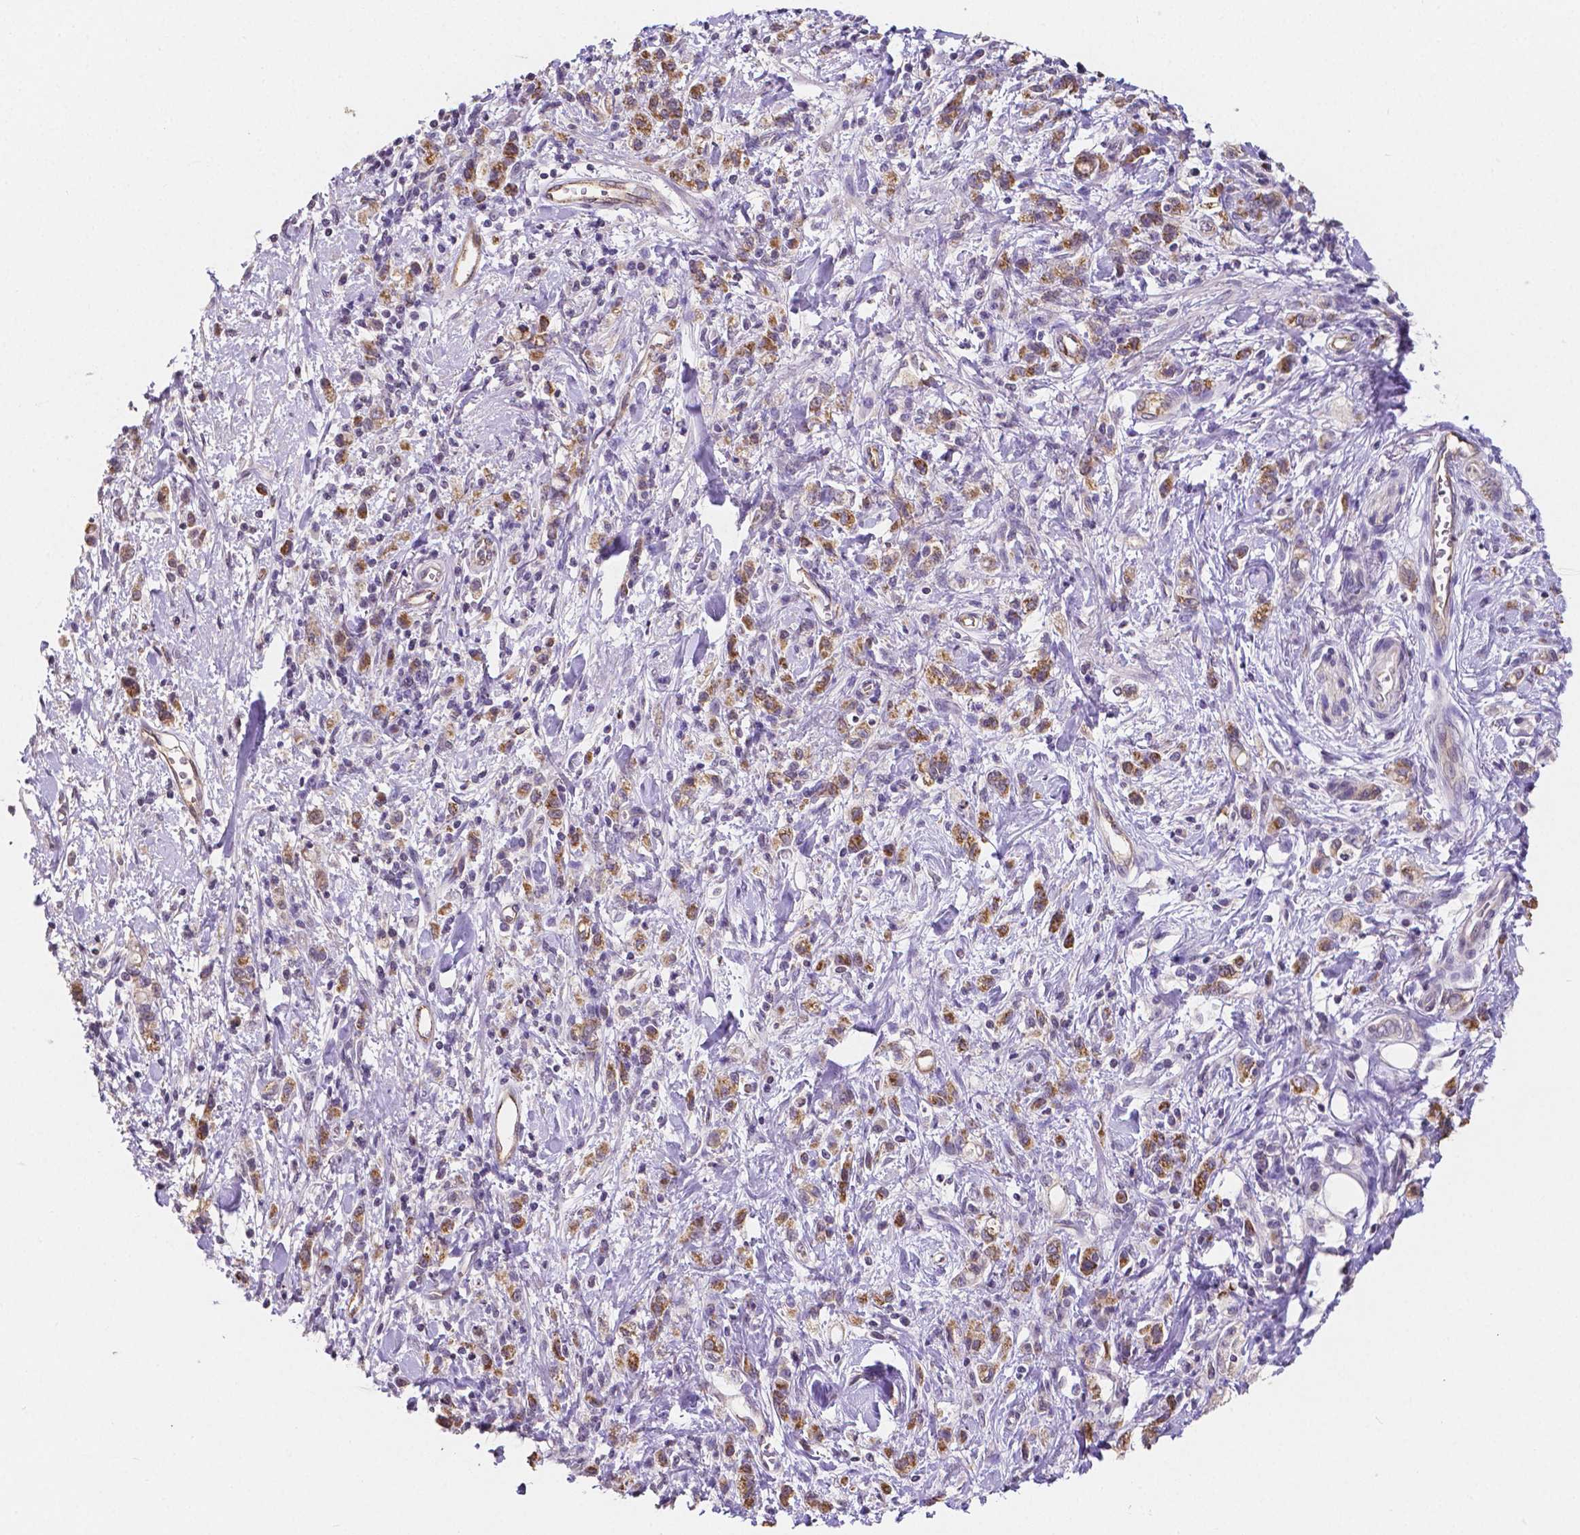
{"staining": {"intensity": "moderate", "quantity": ">75%", "location": "cytoplasmic/membranous"}, "tissue": "stomach cancer", "cell_type": "Tumor cells", "image_type": "cancer", "snomed": [{"axis": "morphology", "description": "Adenocarcinoma, NOS"}, {"axis": "topography", "description": "Stomach"}], "caption": "Stomach cancer tissue exhibits moderate cytoplasmic/membranous positivity in approximately >75% of tumor cells, visualized by immunohistochemistry. (DAB IHC, brown staining for protein, blue staining for nuclei).", "gene": "ELAVL2", "patient": {"sex": "male", "age": 77}}